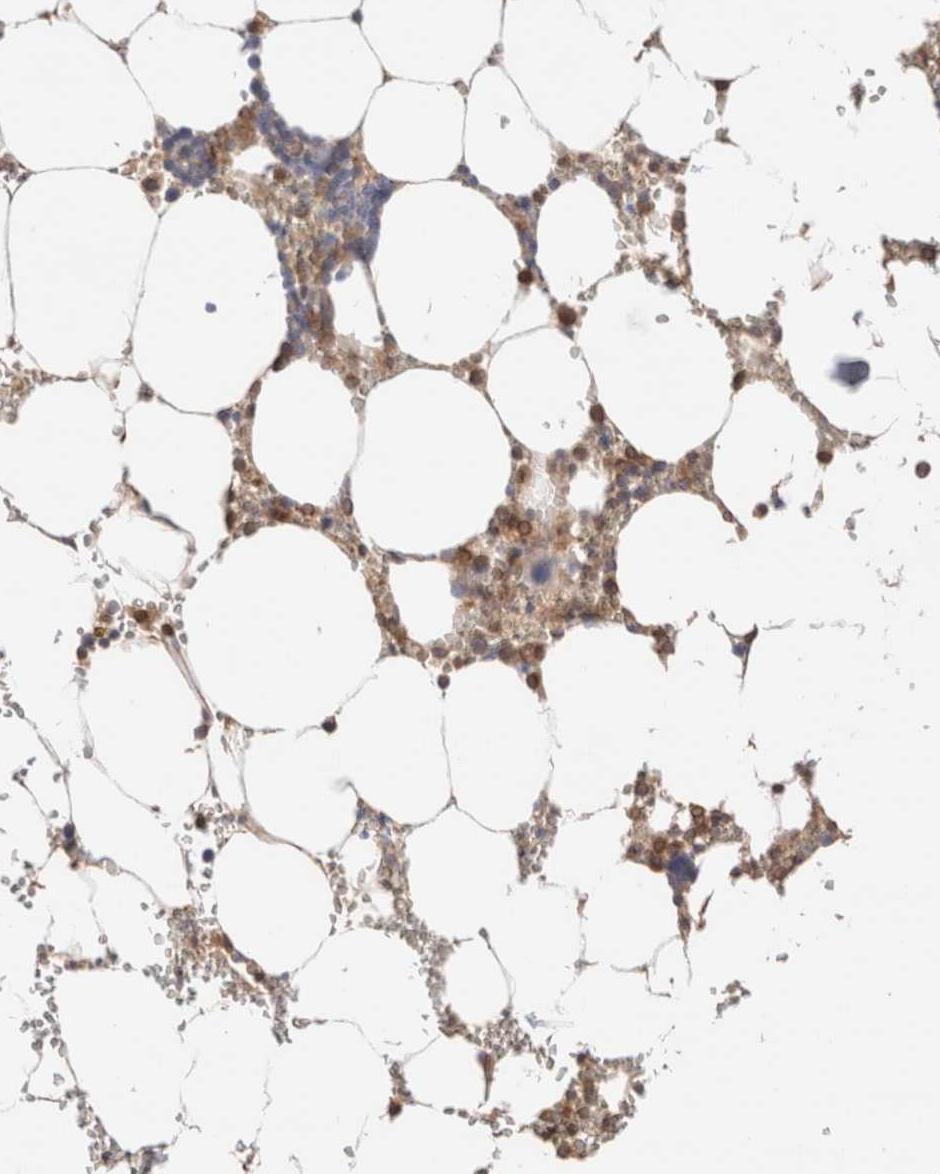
{"staining": {"intensity": "moderate", "quantity": "25%-75%", "location": "cytoplasmic/membranous"}, "tissue": "bone marrow", "cell_type": "Hematopoietic cells", "image_type": "normal", "snomed": [{"axis": "morphology", "description": "Normal tissue, NOS"}, {"axis": "topography", "description": "Bone marrow"}], "caption": "A micrograph of bone marrow stained for a protein shows moderate cytoplasmic/membranous brown staining in hematopoietic cells. (DAB (3,3'-diaminobenzidine) IHC, brown staining for protein, blue staining for nuclei).", "gene": "SIKE1", "patient": {"sex": "male", "age": 70}}